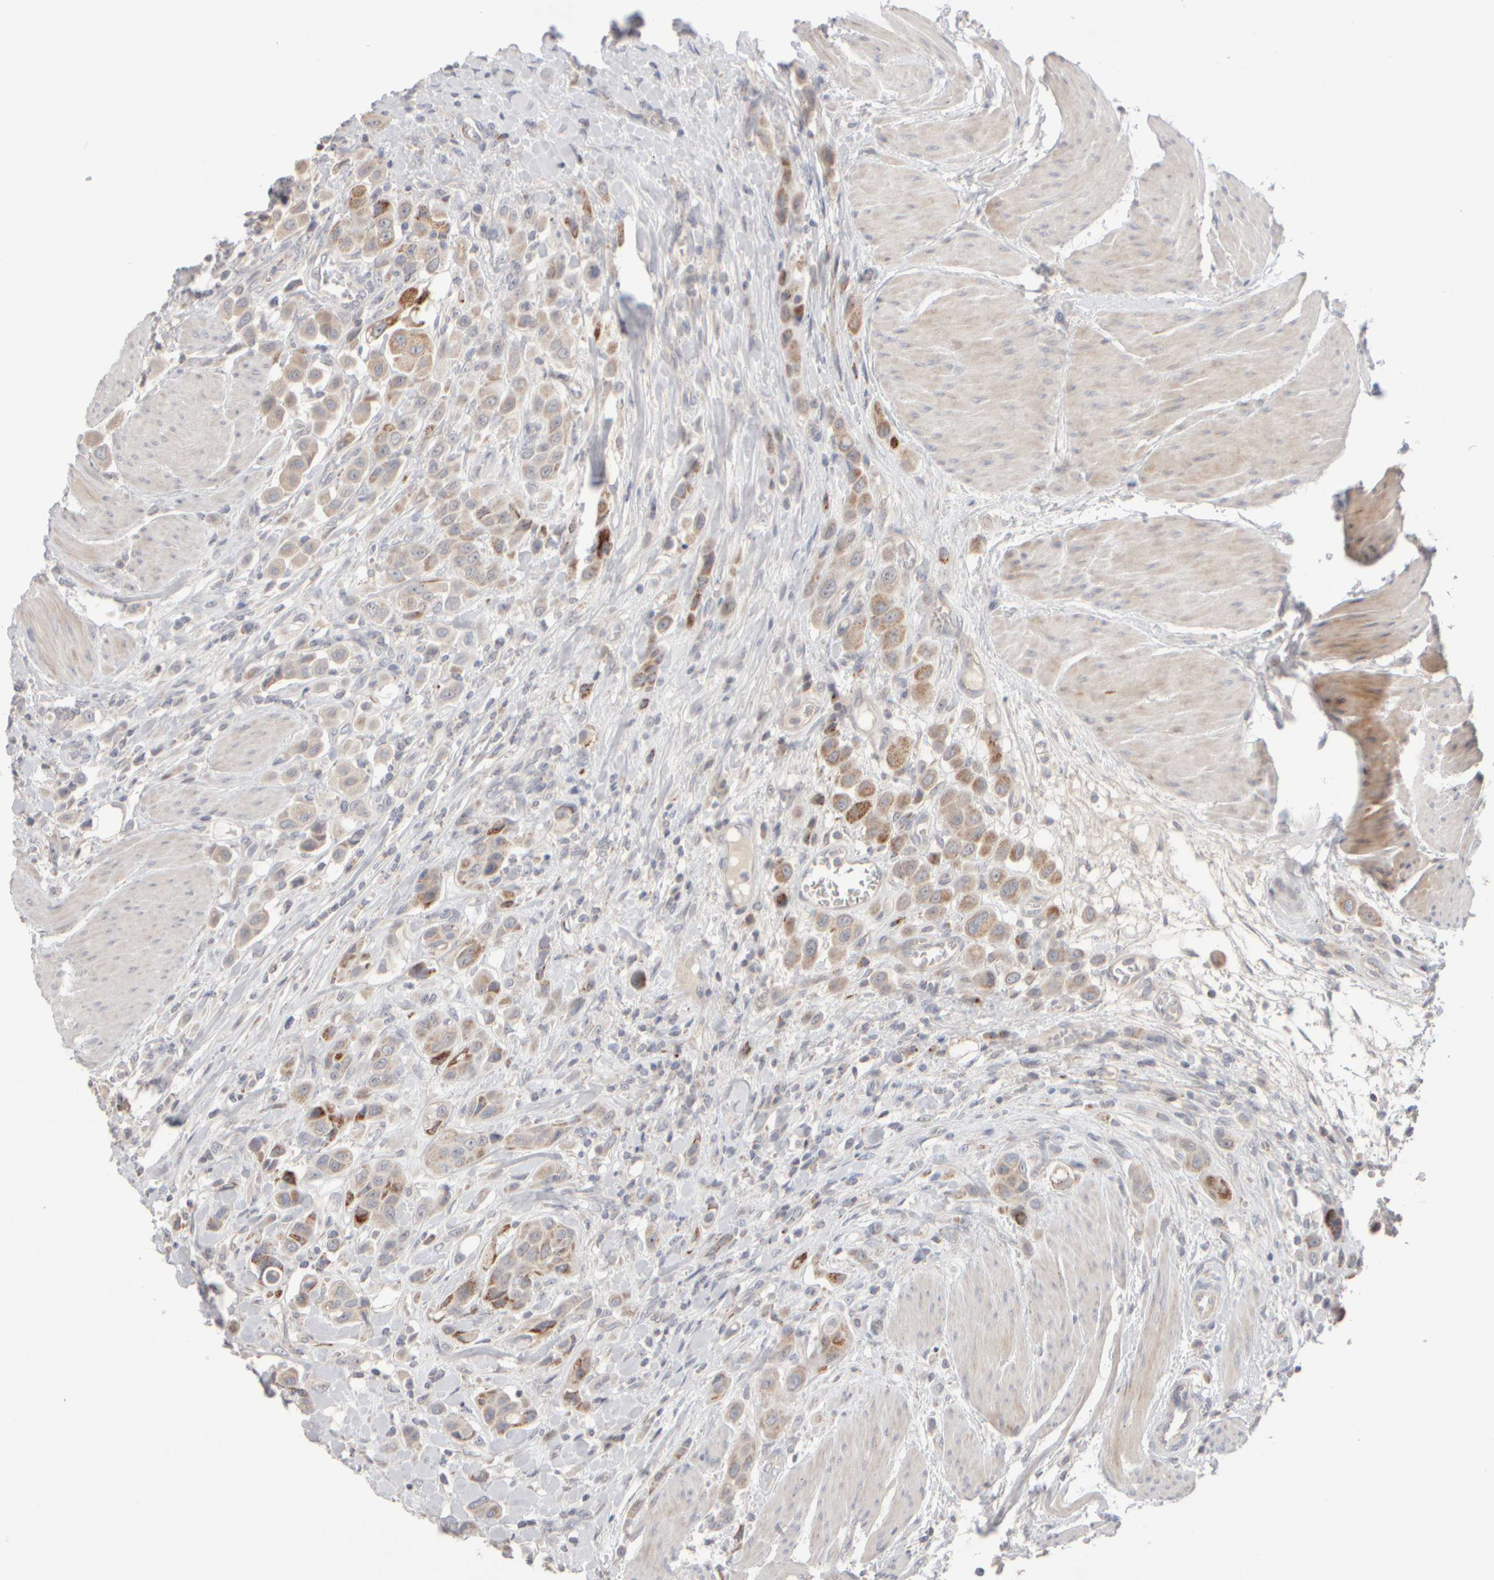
{"staining": {"intensity": "moderate", "quantity": ">75%", "location": "cytoplasmic/membranous"}, "tissue": "urothelial cancer", "cell_type": "Tumor cells", "image_type": "cancer", "snomed": [{"axis": "morphology", "description": "Urothelial carcinoma, High grade"}, {"axis": "topography", "description": "Urinary bladder"}], "caption": "Immunohistochemical staining of urothelial cancer exhibits medium levels of moderate cytoplasmic/membranous expression in about >75% of tumor cells.", "gene": "CHADL", "patient": {"sex": "male", "age": 50}}